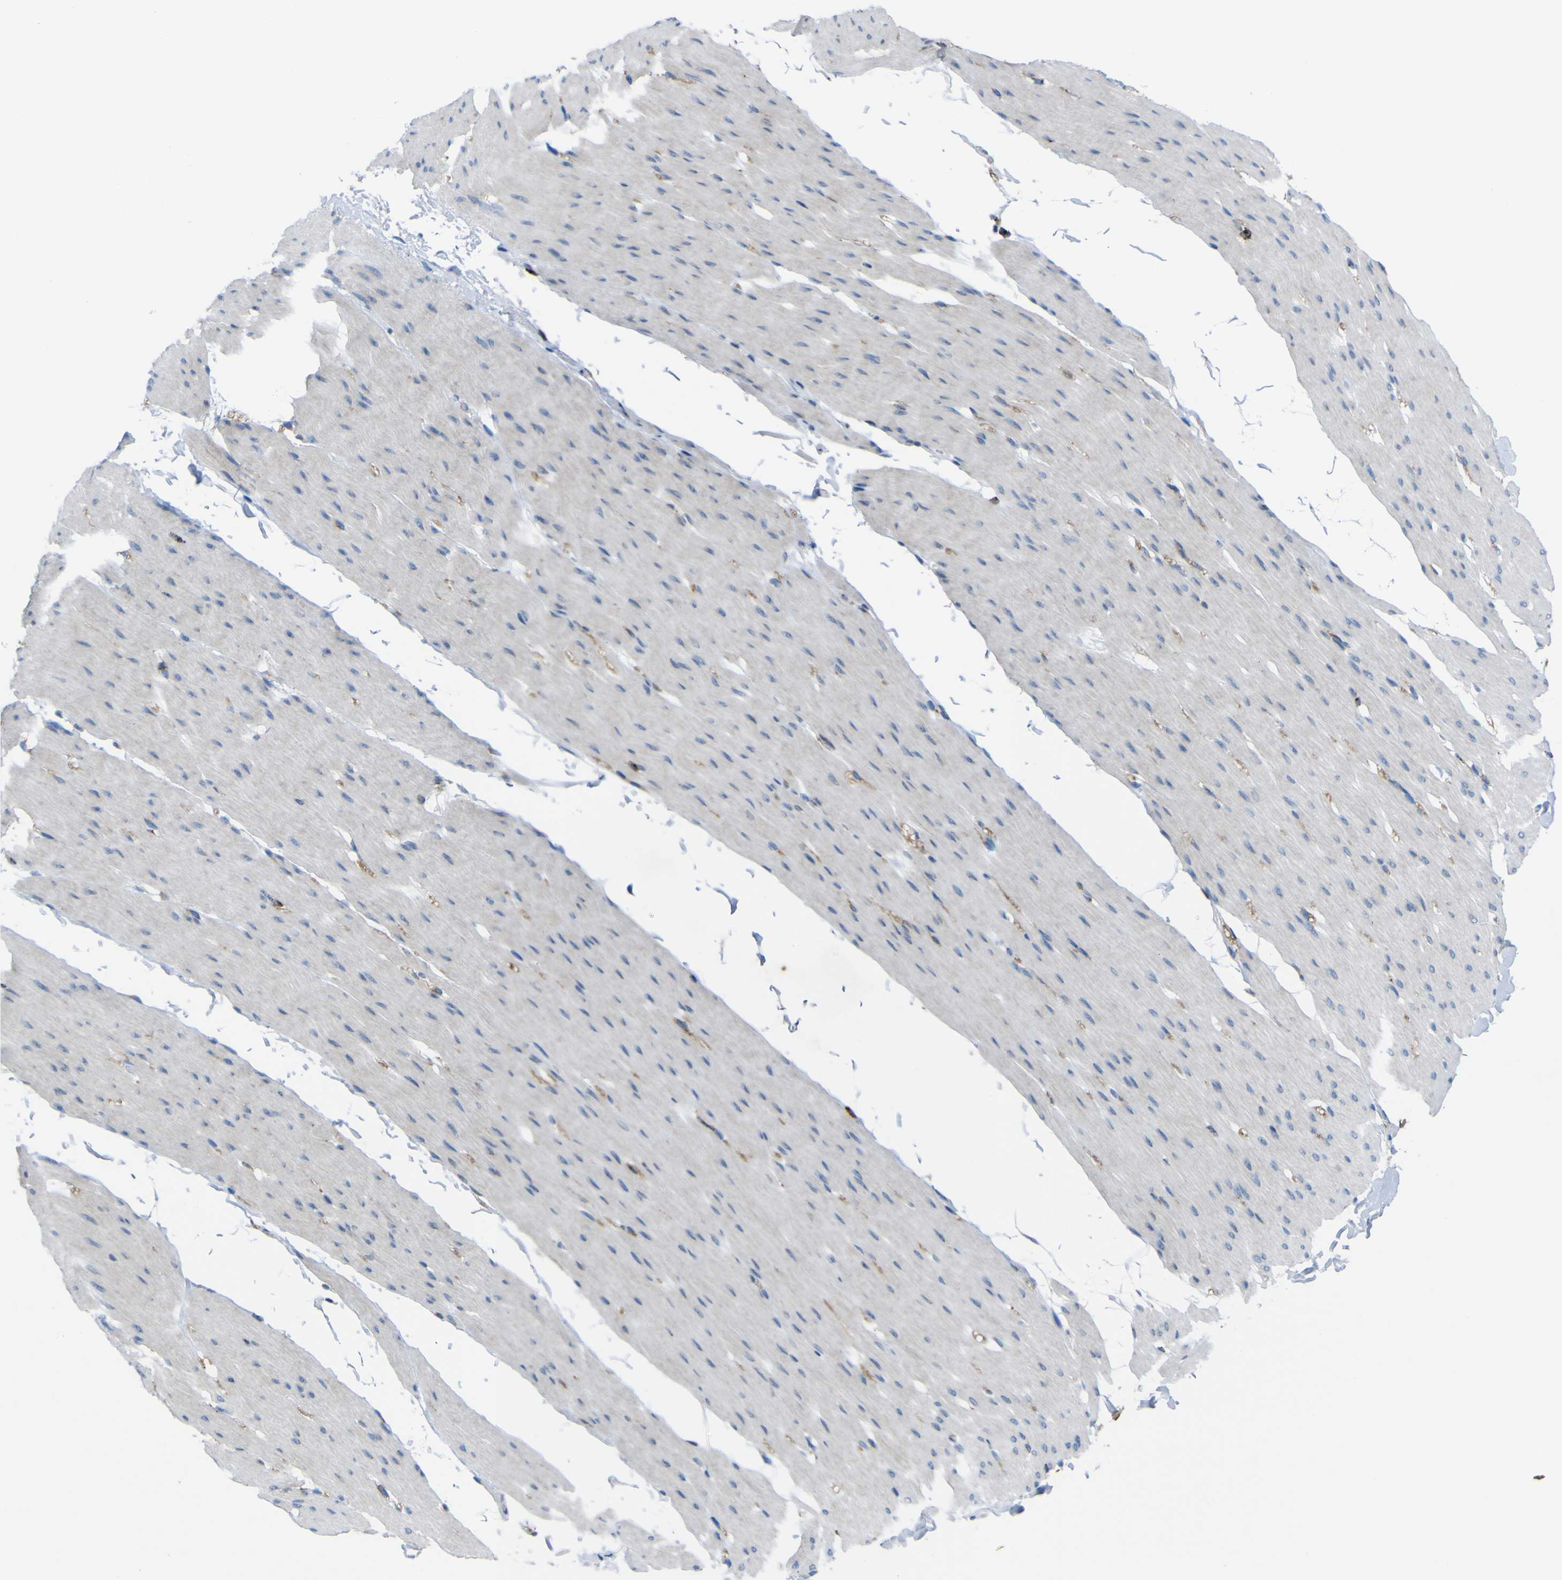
{"staining": {"intensity": "negative", "quantity": "none", "location": "none"}, "tissue": "smooth muscle", "cell_type": "Smooth muscle cells", "image_type": "normal", "snomed": [{"axis": "morphology", "description": "Normal tissue, NOS"}, {"axis": "topography", "description": "Smooth muscle"}, {"axis": "topography", "description": "Colon"}], "caption": "Immunohistochemistry (IHC) image of unremarkable smooth muscle: smooth muscle stained with DAB (3,3'-diaminobenzidine) displays no significant protein expression in smooth muscle cells. (DAB (3,3'-diaminobenzidine) immunohistochemistry visualized using brightfield microscopy, high magnification).", "gene": "CST3", "patient": {"sex": "male", "age": 67}}